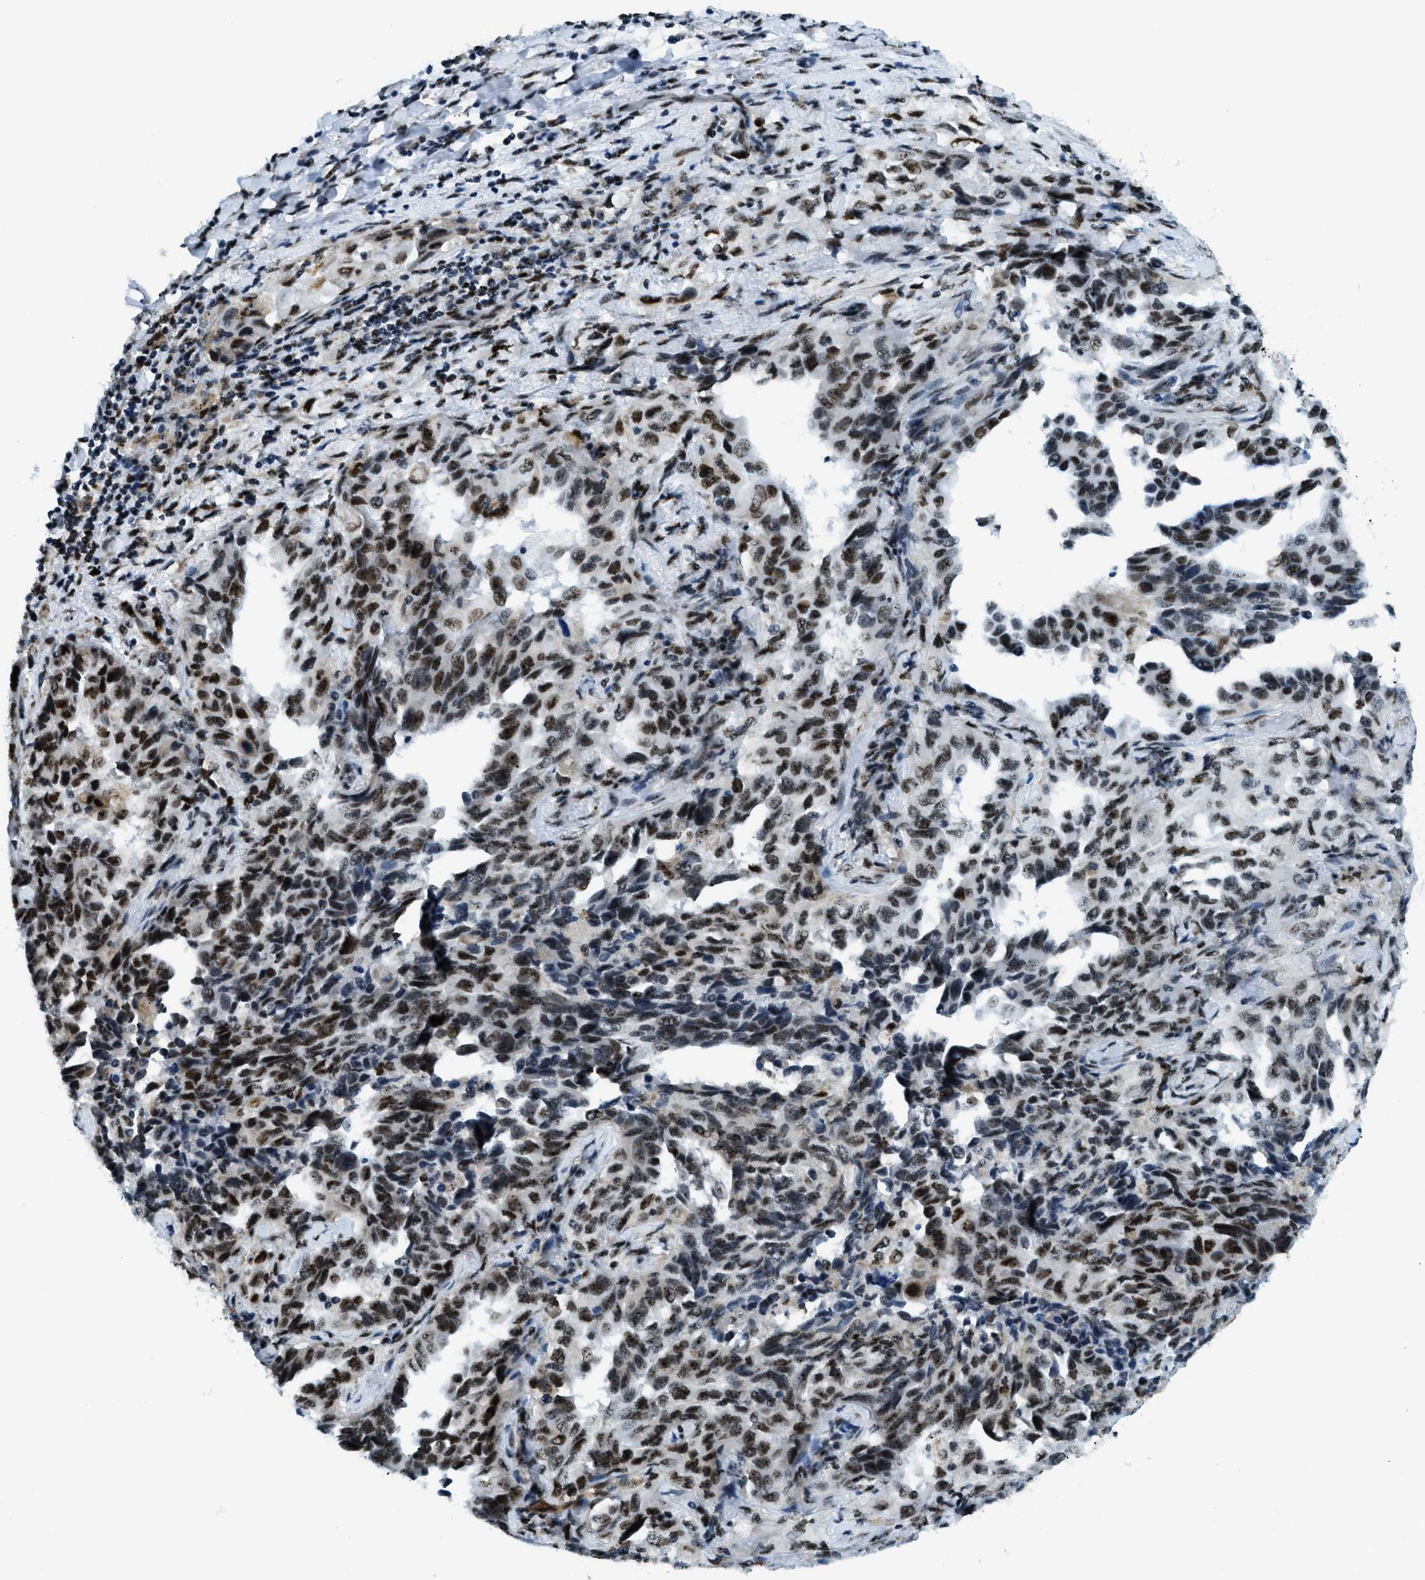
{"staining": {"intensity": "strong", "quantity": ">75%", "location": "nuclear"}, "tissue": "lung cancer", "cell_type": "Tumor cells", "image_type": "cancer", "snomed": [{"axis": "morphology", "description": "Adenocarcinoma, NOS"}, {"axis": "topography", "description": "Lung"}], "caption": "Immunohistochemical staining of lung cancer exhibits high levels of strong nuclear staining in approximately >75% of tumor cells.", "gene": "SP100", "patient": {"sex": "female", "age": 51}}